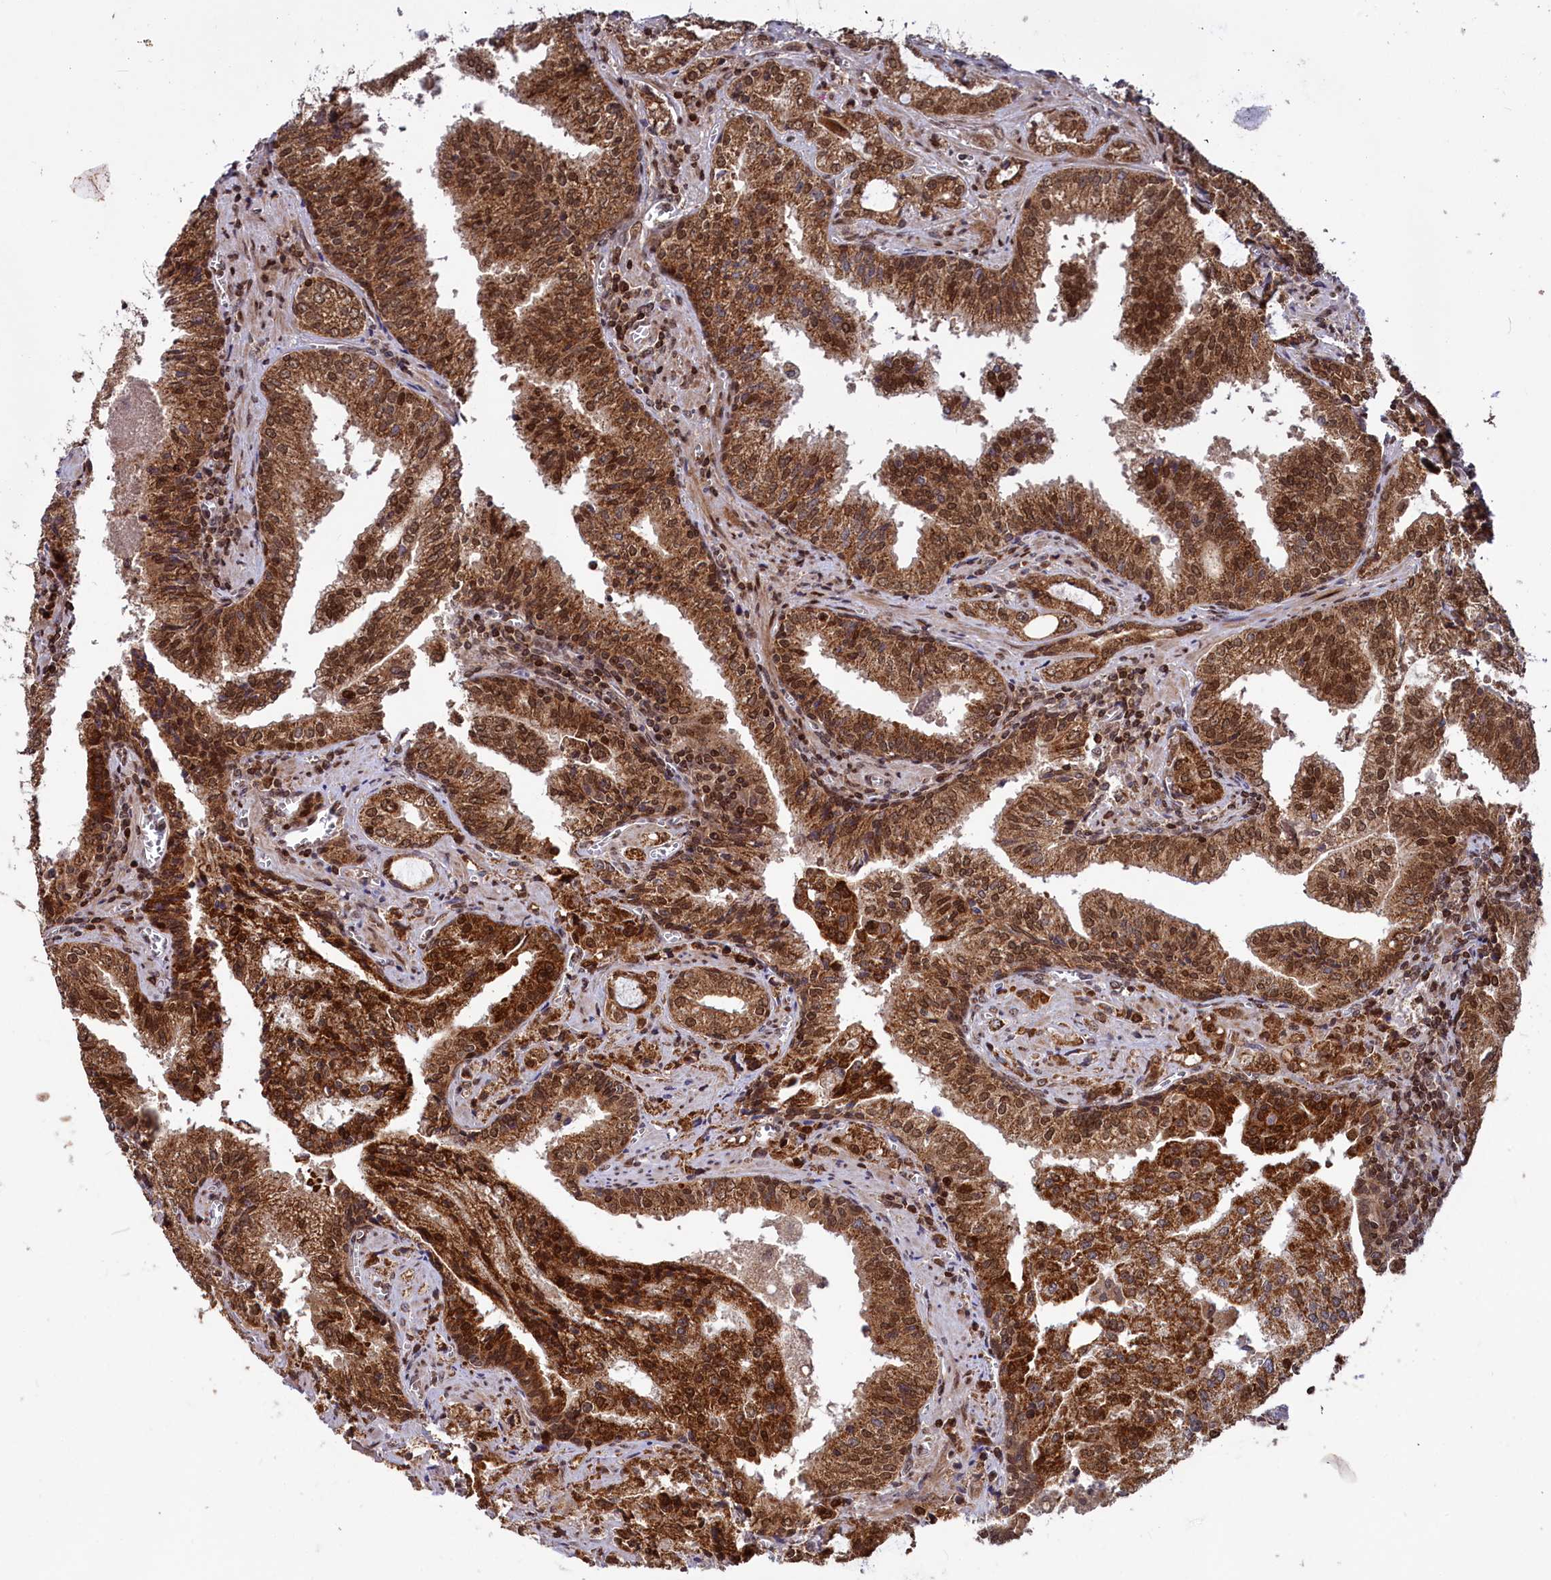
{"staining": {"intensity": "moderate", "quantity": ">75%", "location": "cytoplasmic/membranous,nuclear"}, "tissue": "prostate cancer", "cell_type": "Tumor cells", "image_type": "cancer", "snomed": [{"axis": "morphology", "description": "Adenocarcinoma, High grade"}, {"axis": "topography", "description": "Prostate"}], "caption": "Immunohistochemistry staining of high-grade adenocarcinoma (prostate), which reveals medium levels of moderate cytoplasmic/membranous and nuclear expression in approximately >75% of tumor cells indicating moderate cytoplasmic/membranous and nuclear protein positivity. The staining was performed using DAB (3,3'-diaminobenzidine) (brown) for protein detection and nuclei were counterstained in hematoxylin (blue).", "gene": "PHC3", "patient": {"sex": "male", "age": 68}}